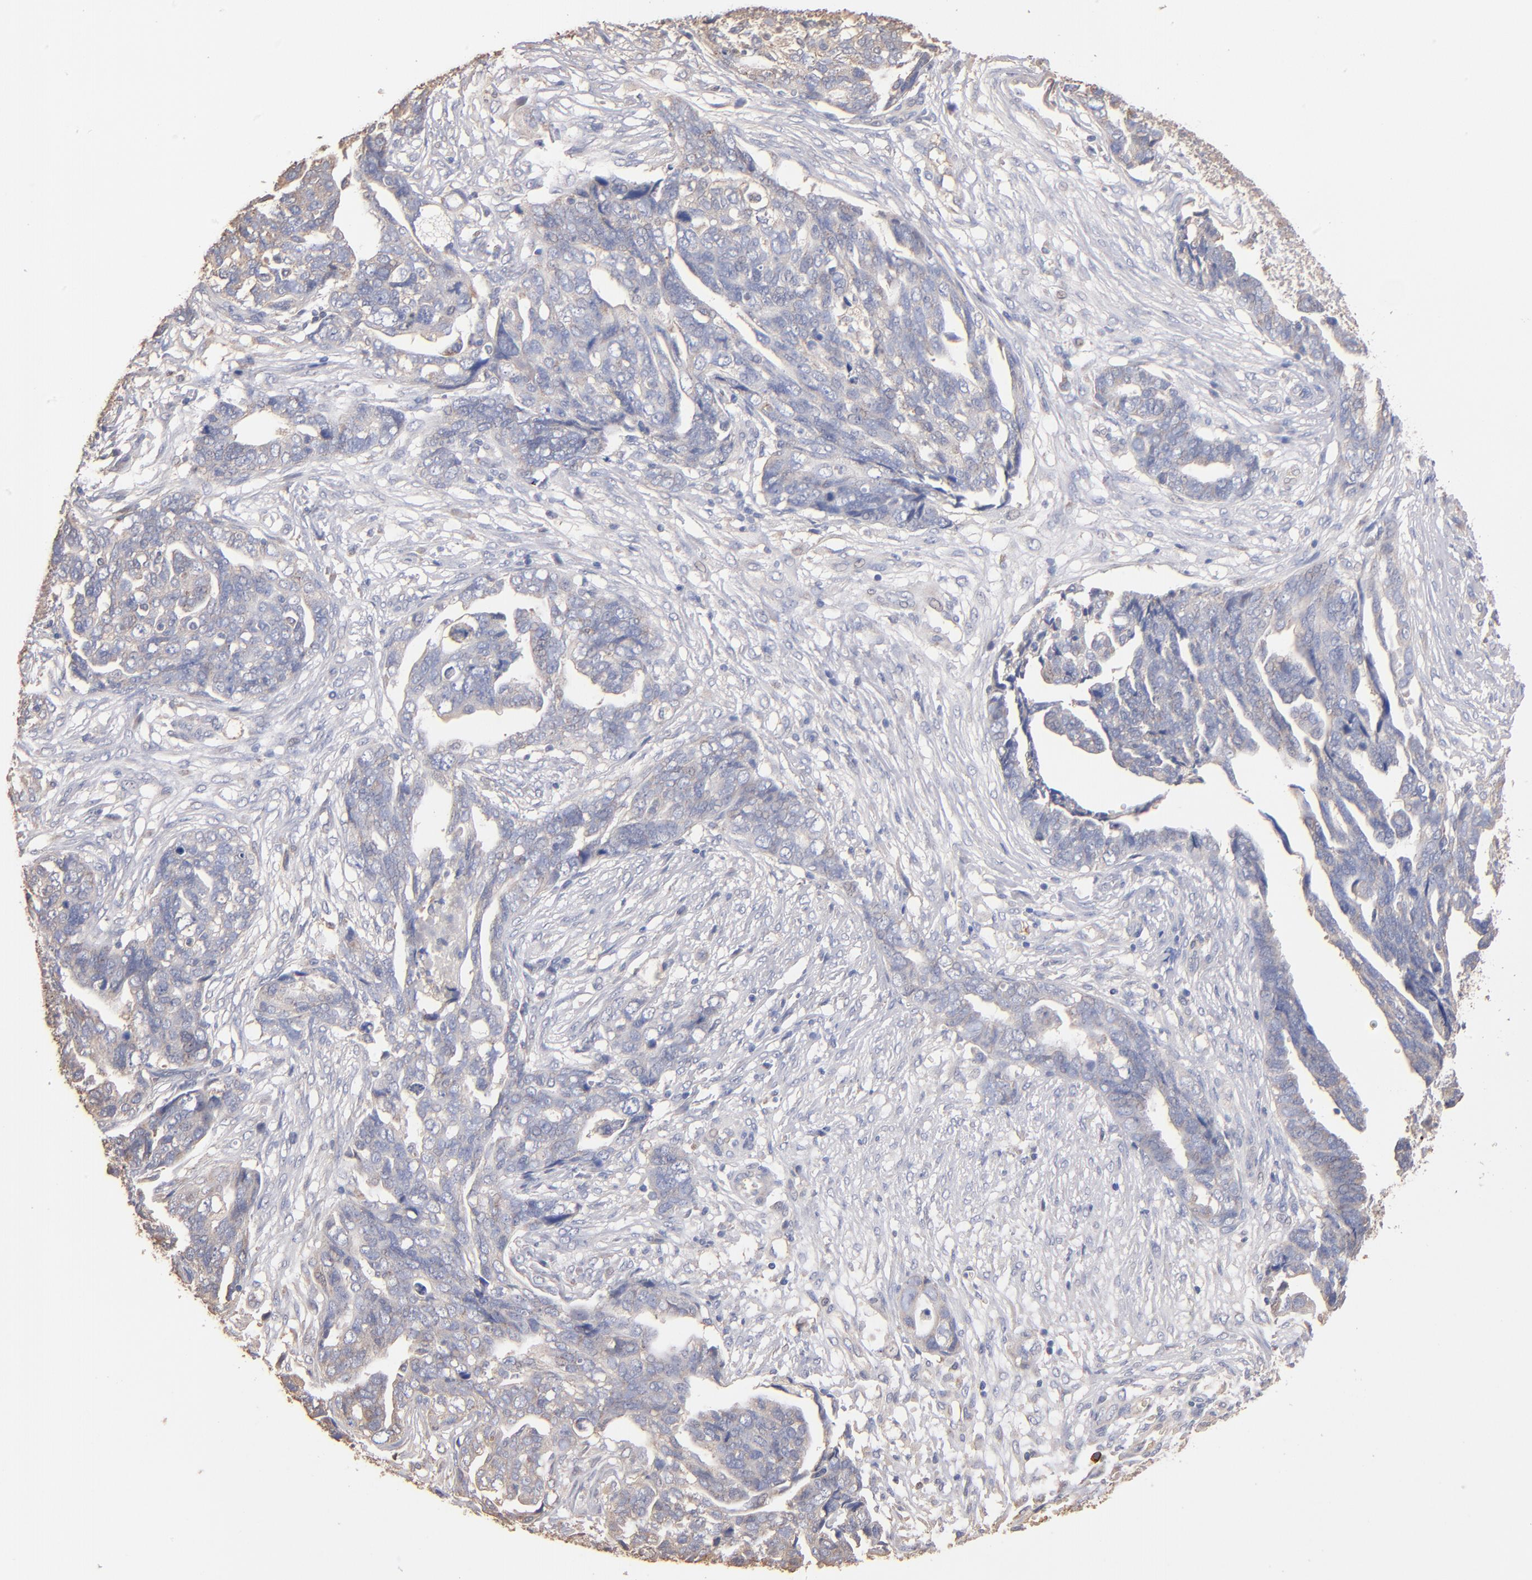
{"staining": {"intensity": "weak", "quantity": "<25%", "location": "cytoplasmic/membranous"}, "tissue": "ovarian cancer", "cell_type": "Tumor cells", "image_type": "cancer", "snomed": [{"axis": "morphology", "description": "Normal tissue, NOS"}, {"axis": "morphology", "description": "Cystadenocarcinoma, serous, NOS"}, {"axis": "topography", "description": "Fallopian tube"}, {"axis": "topography", "description": "Ovary"}], "caption": "A micrograph of serous cystadenocarcinoma (ovarian) stained for a protein displays no brown staining in tumor cells. (DAB IHC visualized using brightfield microscopy, high magnification).", "gene": "RO60", "patient": {"sex": "female", "age": 56}}